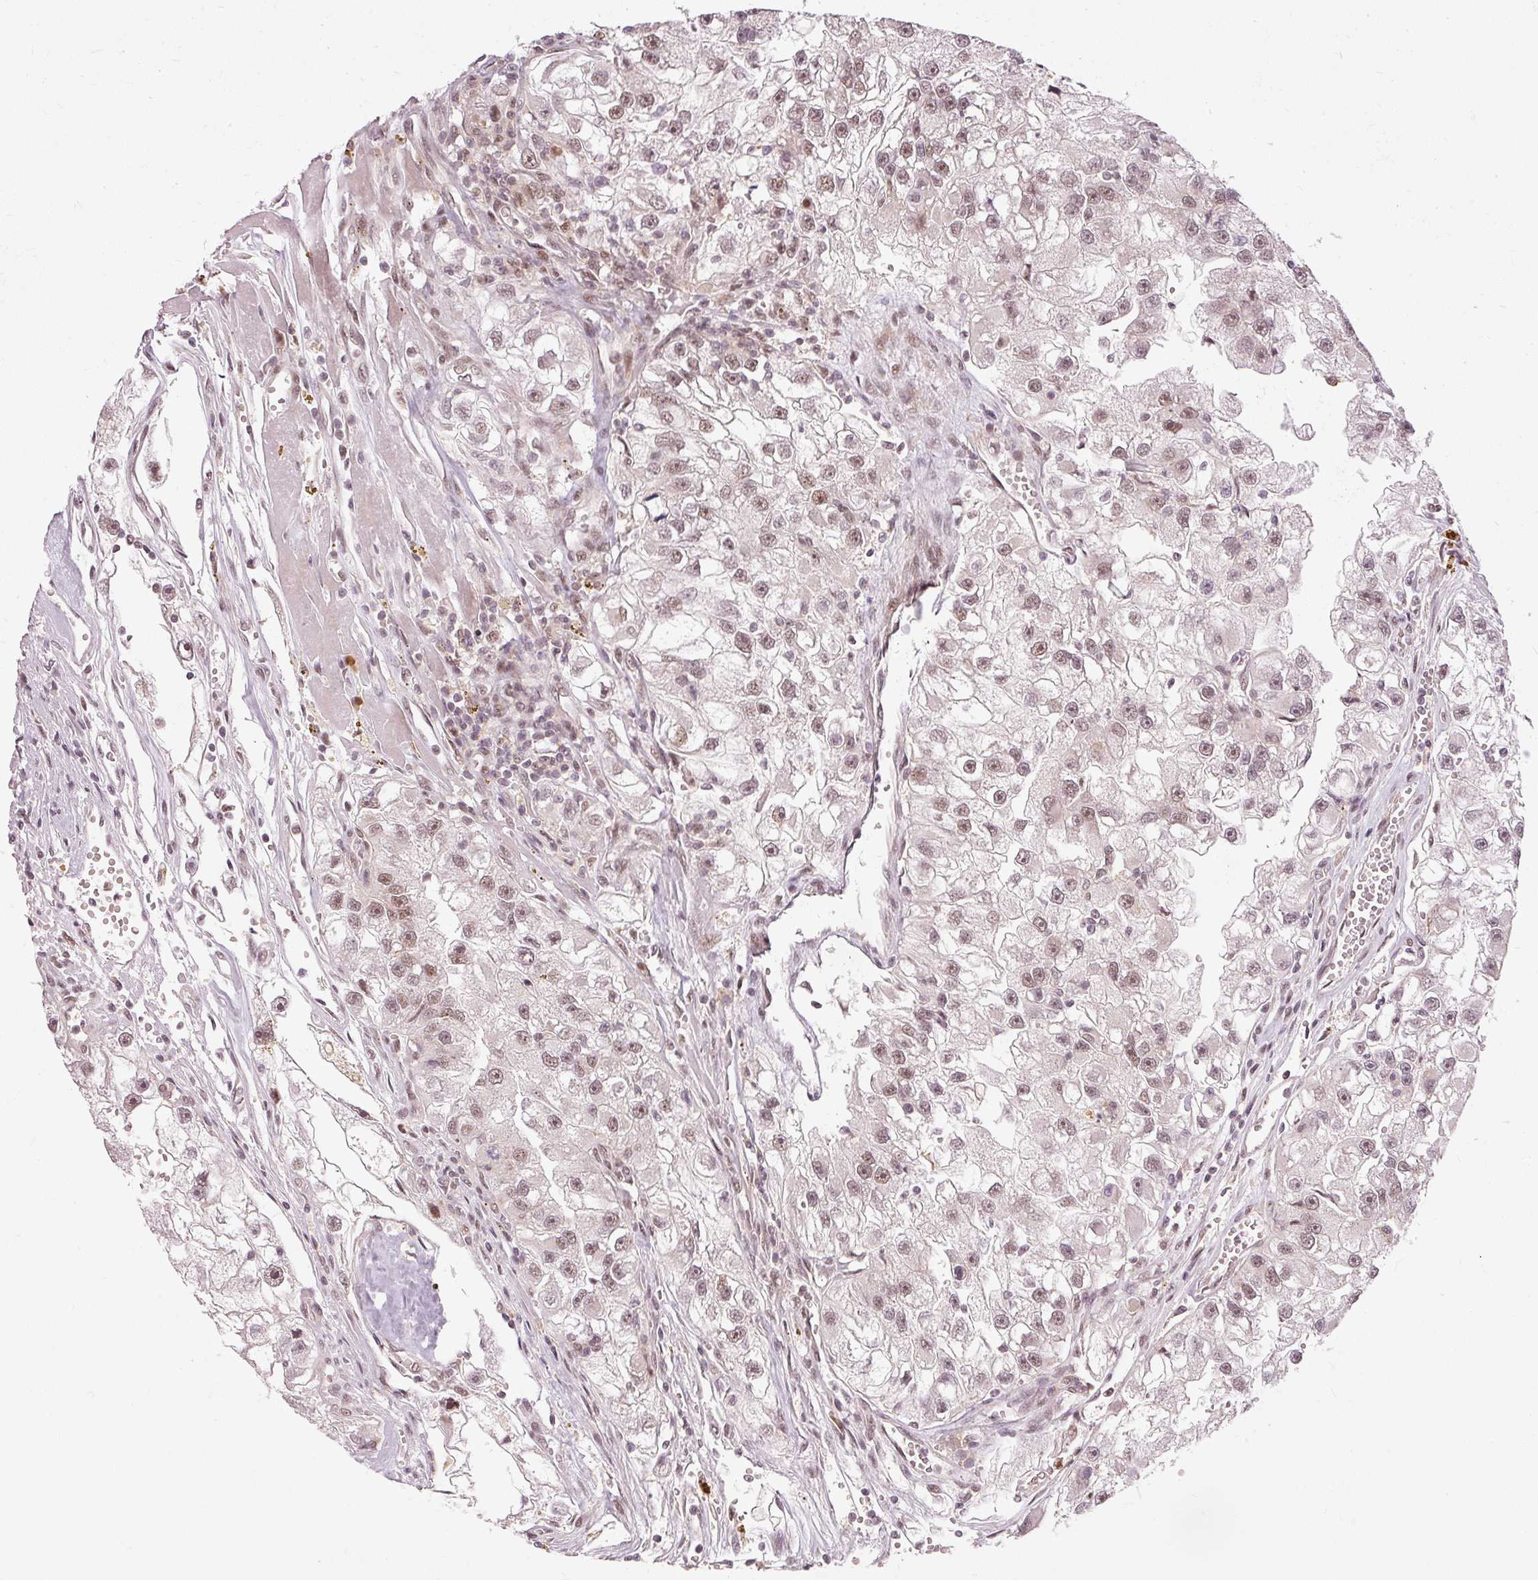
{"staining": {"intensity": "moderate", "quantity": ">75%", "location": "nuclear"}, "tissue": "renal cancer", "cell_type": "Tumor cells", "image_type": "cancer", "snomed": [{"axis": "morphology", "description": "Adenocarcinoma, NOS"}, {"axis": "topography", "description": "Kidney"}], "caption": "Renal adenocarcinoma was stained to show a protein in brown. There is medium levels of moderate nuclear positivity in approximately >75% of tumor cells. (DAB (3,3'-diaminobenzidine) IHC with brightfield microscopy, high magnification).", "gene": "THOC6", "patient": {"sex": "male", "age": 63}}